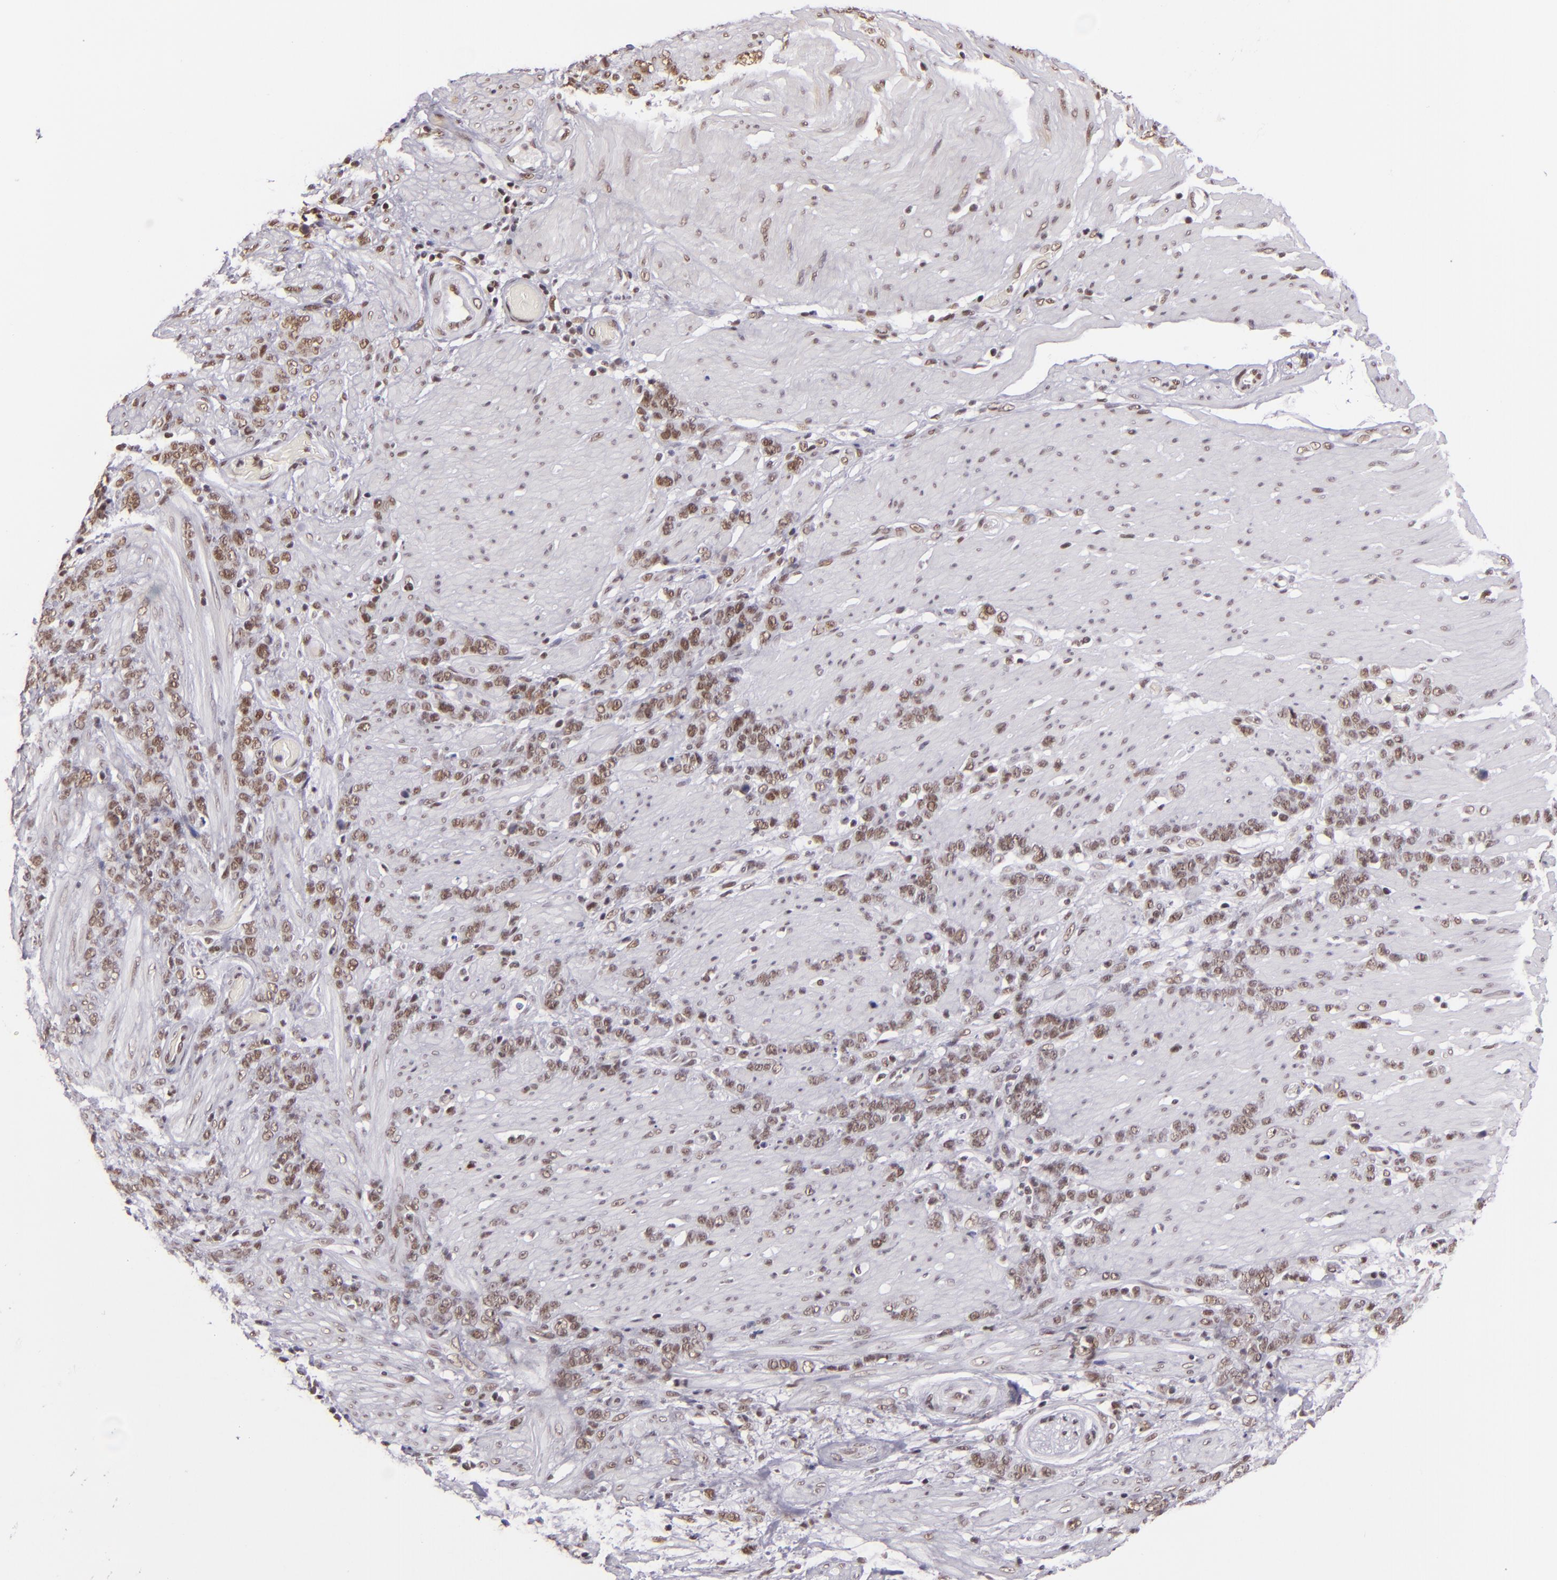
{"staining": {"intensity": "weak", "quantity": ">75%", "location": "nuclear"}, "tissue": "stomach cancer", "cell_type": "Tumor cells", "image_type": "cancer", "snomed": [{"axis": "morphology", "description": "Adenocarcinoma, NOS"}, {"axis": "topography", "description": "Stomach, lower"}], "caption": "About >75% of tumor cells in human stomach cancer (adenocarcinoma) show weak nuclear protein expression as visualized by brown immunohistochemical staining.", "gene": "BRD8", "patient": {"sex": "male", "age": 88}}